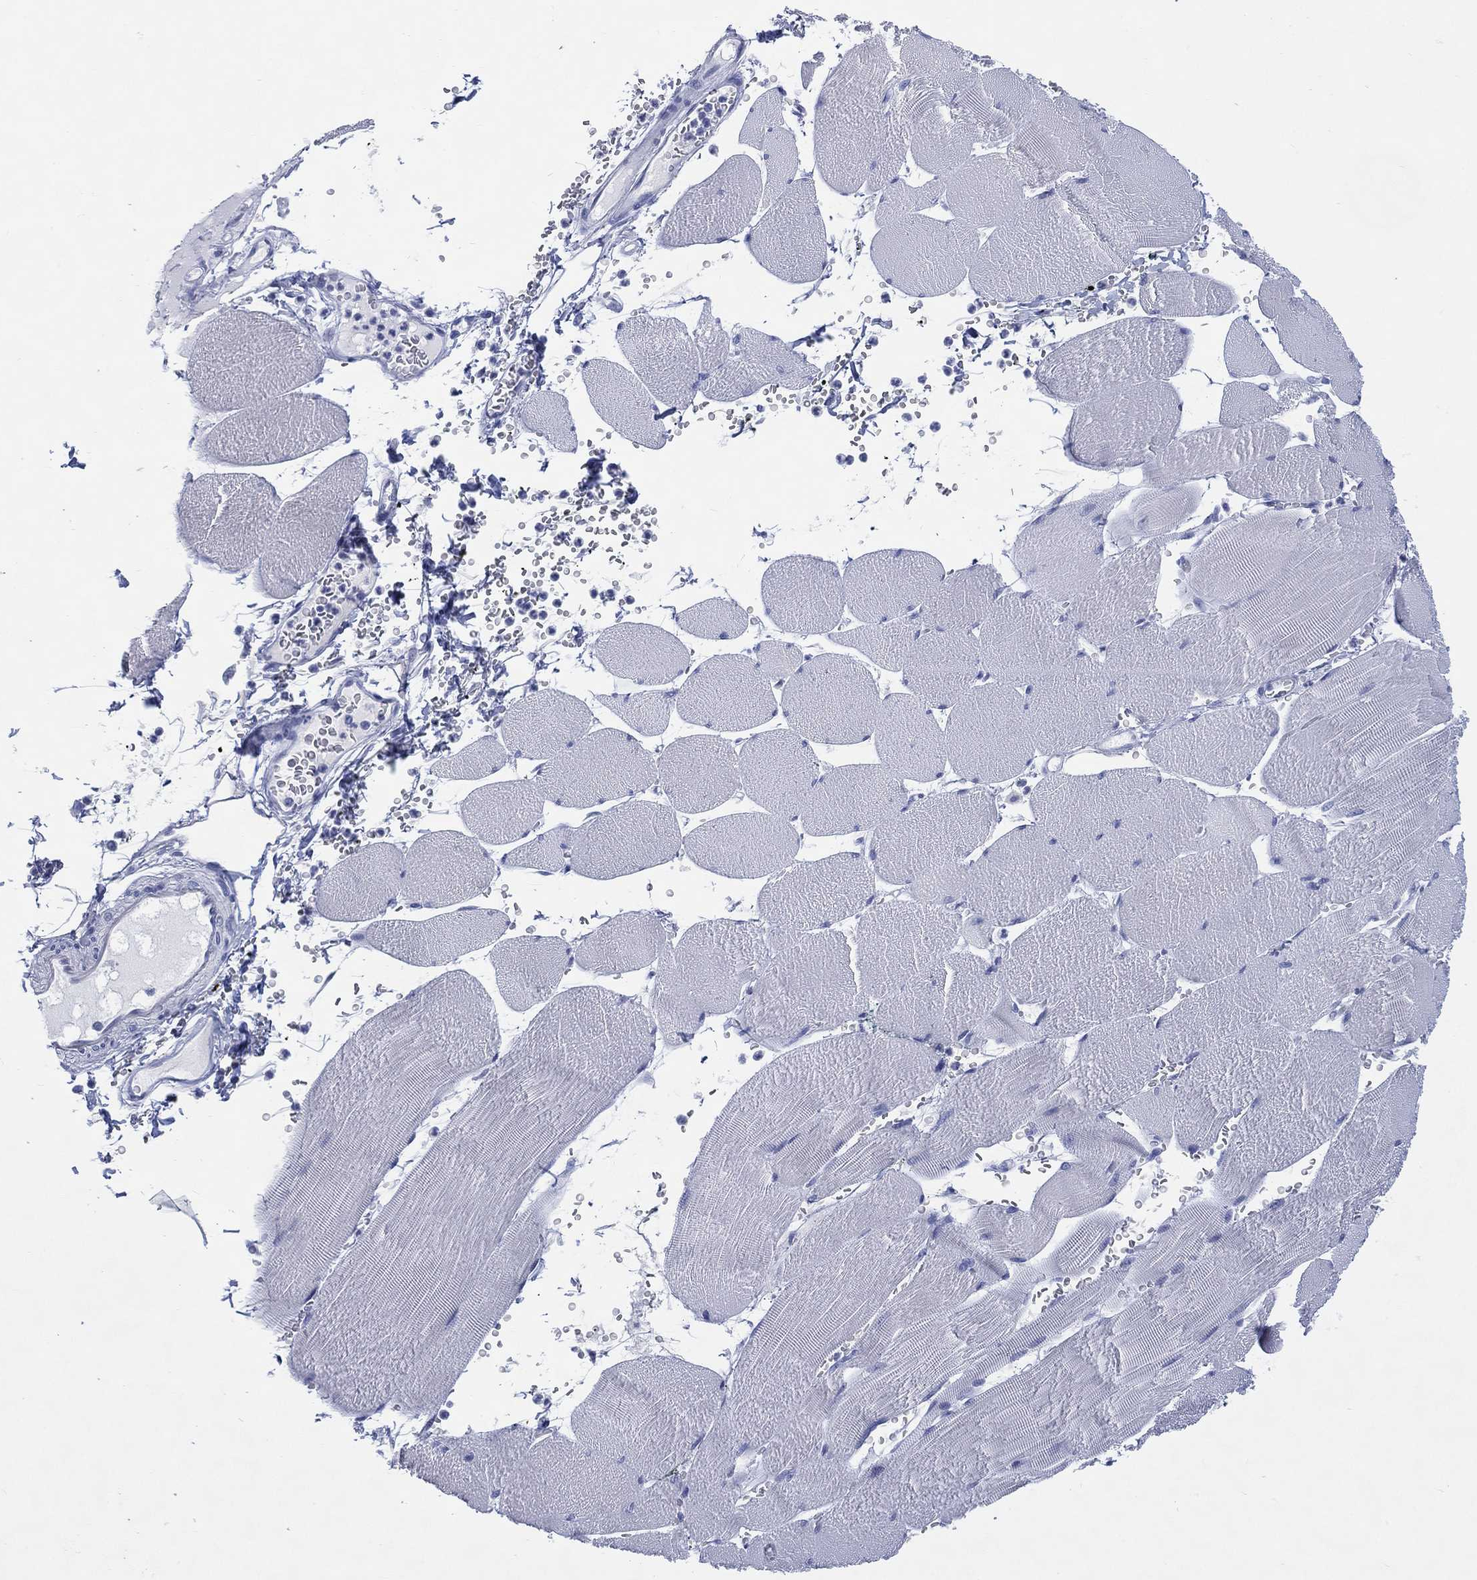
{"staining": {"intensity": "negative", "quantity": "none", "location": "none"}, "tissue": "skeletal muscle", "cell_type": "Myocytes", "image_type": "normal", "snomed": [{"axis": "morphology", "description": "Normal tissue, NOS"}, {"axis": "topography", "description": "Skeletal muscle"}], "caption": "Micrograph shows no significant protein expression in myocytes of normal skeletal muscle. (Brightfield microscopy of DAB (3,3'-diaminobenzidine) IHC at high magnification).", "gene": "ENSG00000285953", "patient": {"sex": "male", "age": 56}}